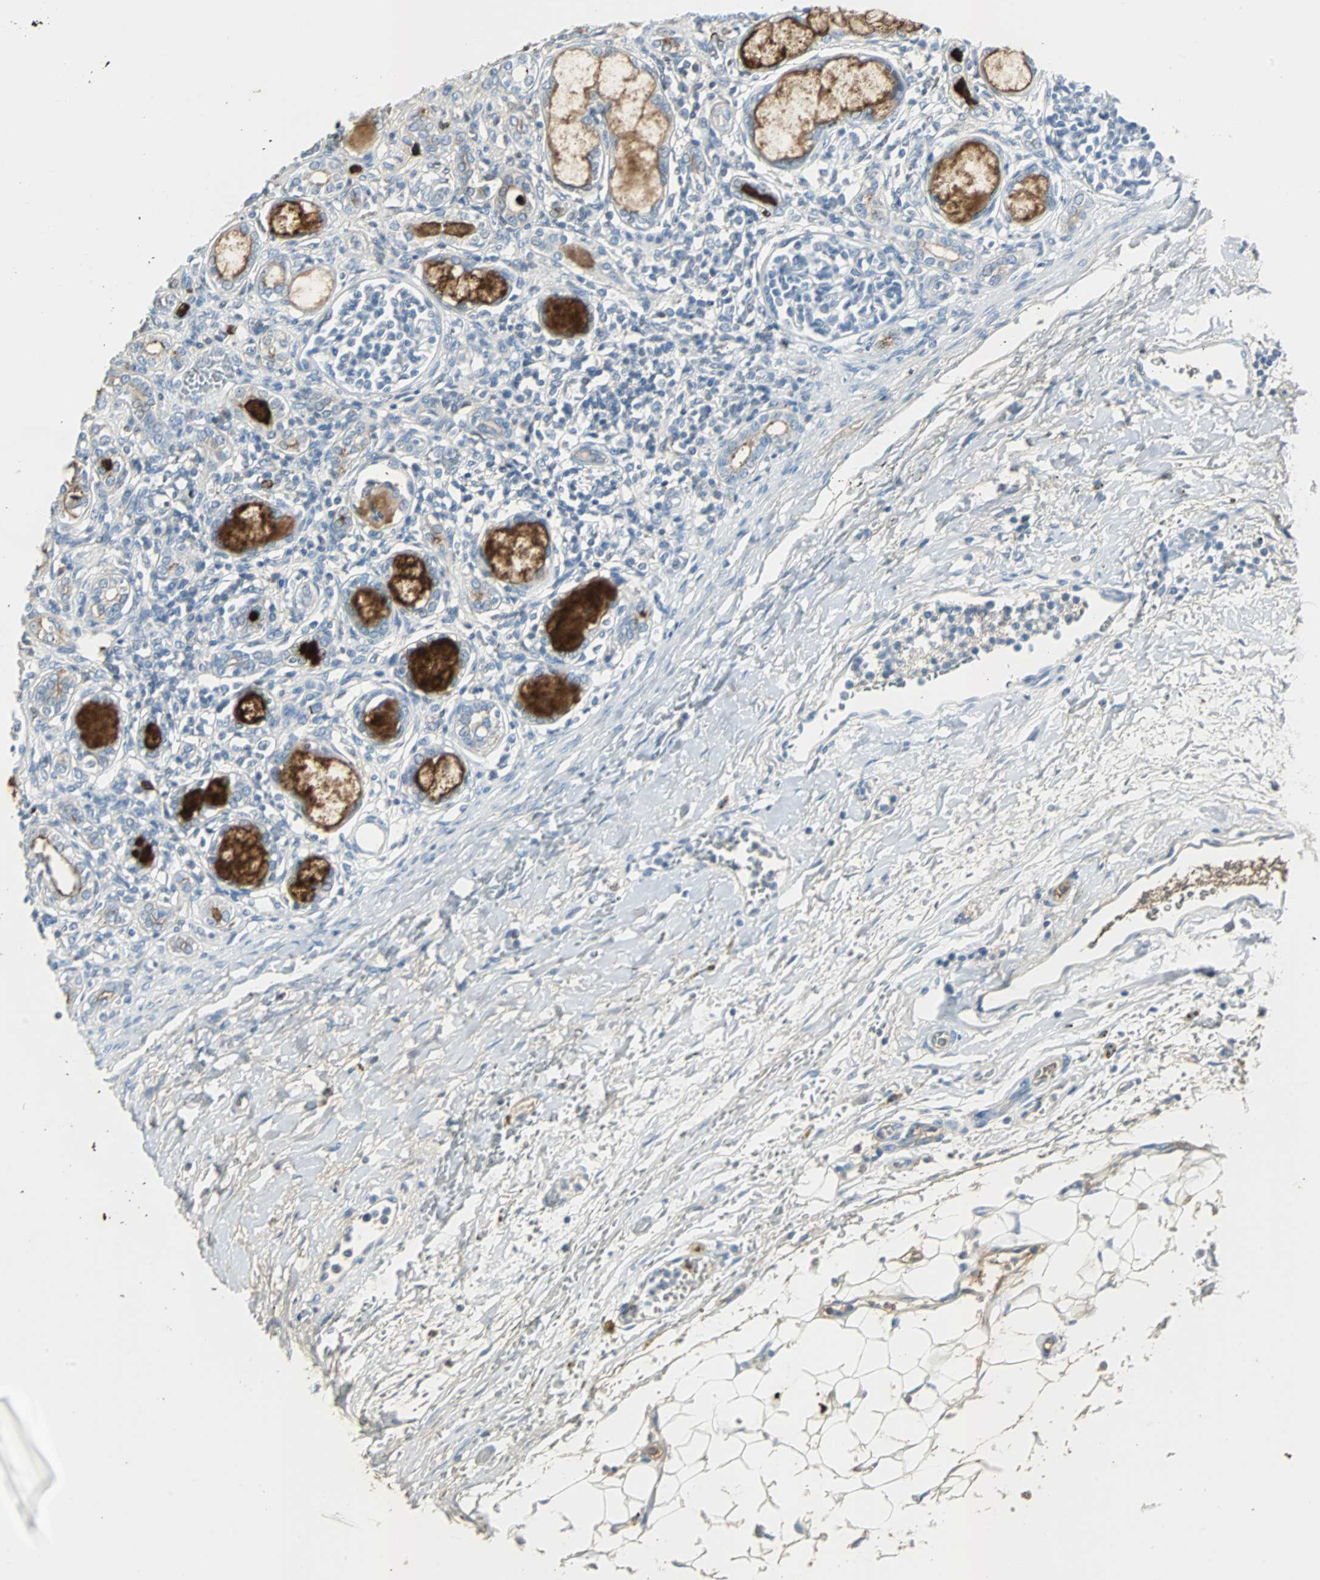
{"staining": {"intensity": "negative", "quantity": "none", "location": "none"}, "tissue": "kidney", "cell_type": "Cells in glomeruli", "image_type": "normal", "snomed": [{"axis": "morphology", "description": "Normal tissue, NOS"}, {"axis": "topography", "description": "Kidney"}], "caption": "IHC of normal kidney shows no expression in cells in glomeruli. (Brightfield microscopy of DAB IHC at high magnification).", "gene": "IGHA1", "patient": {"sex": "male", "age": 7}}